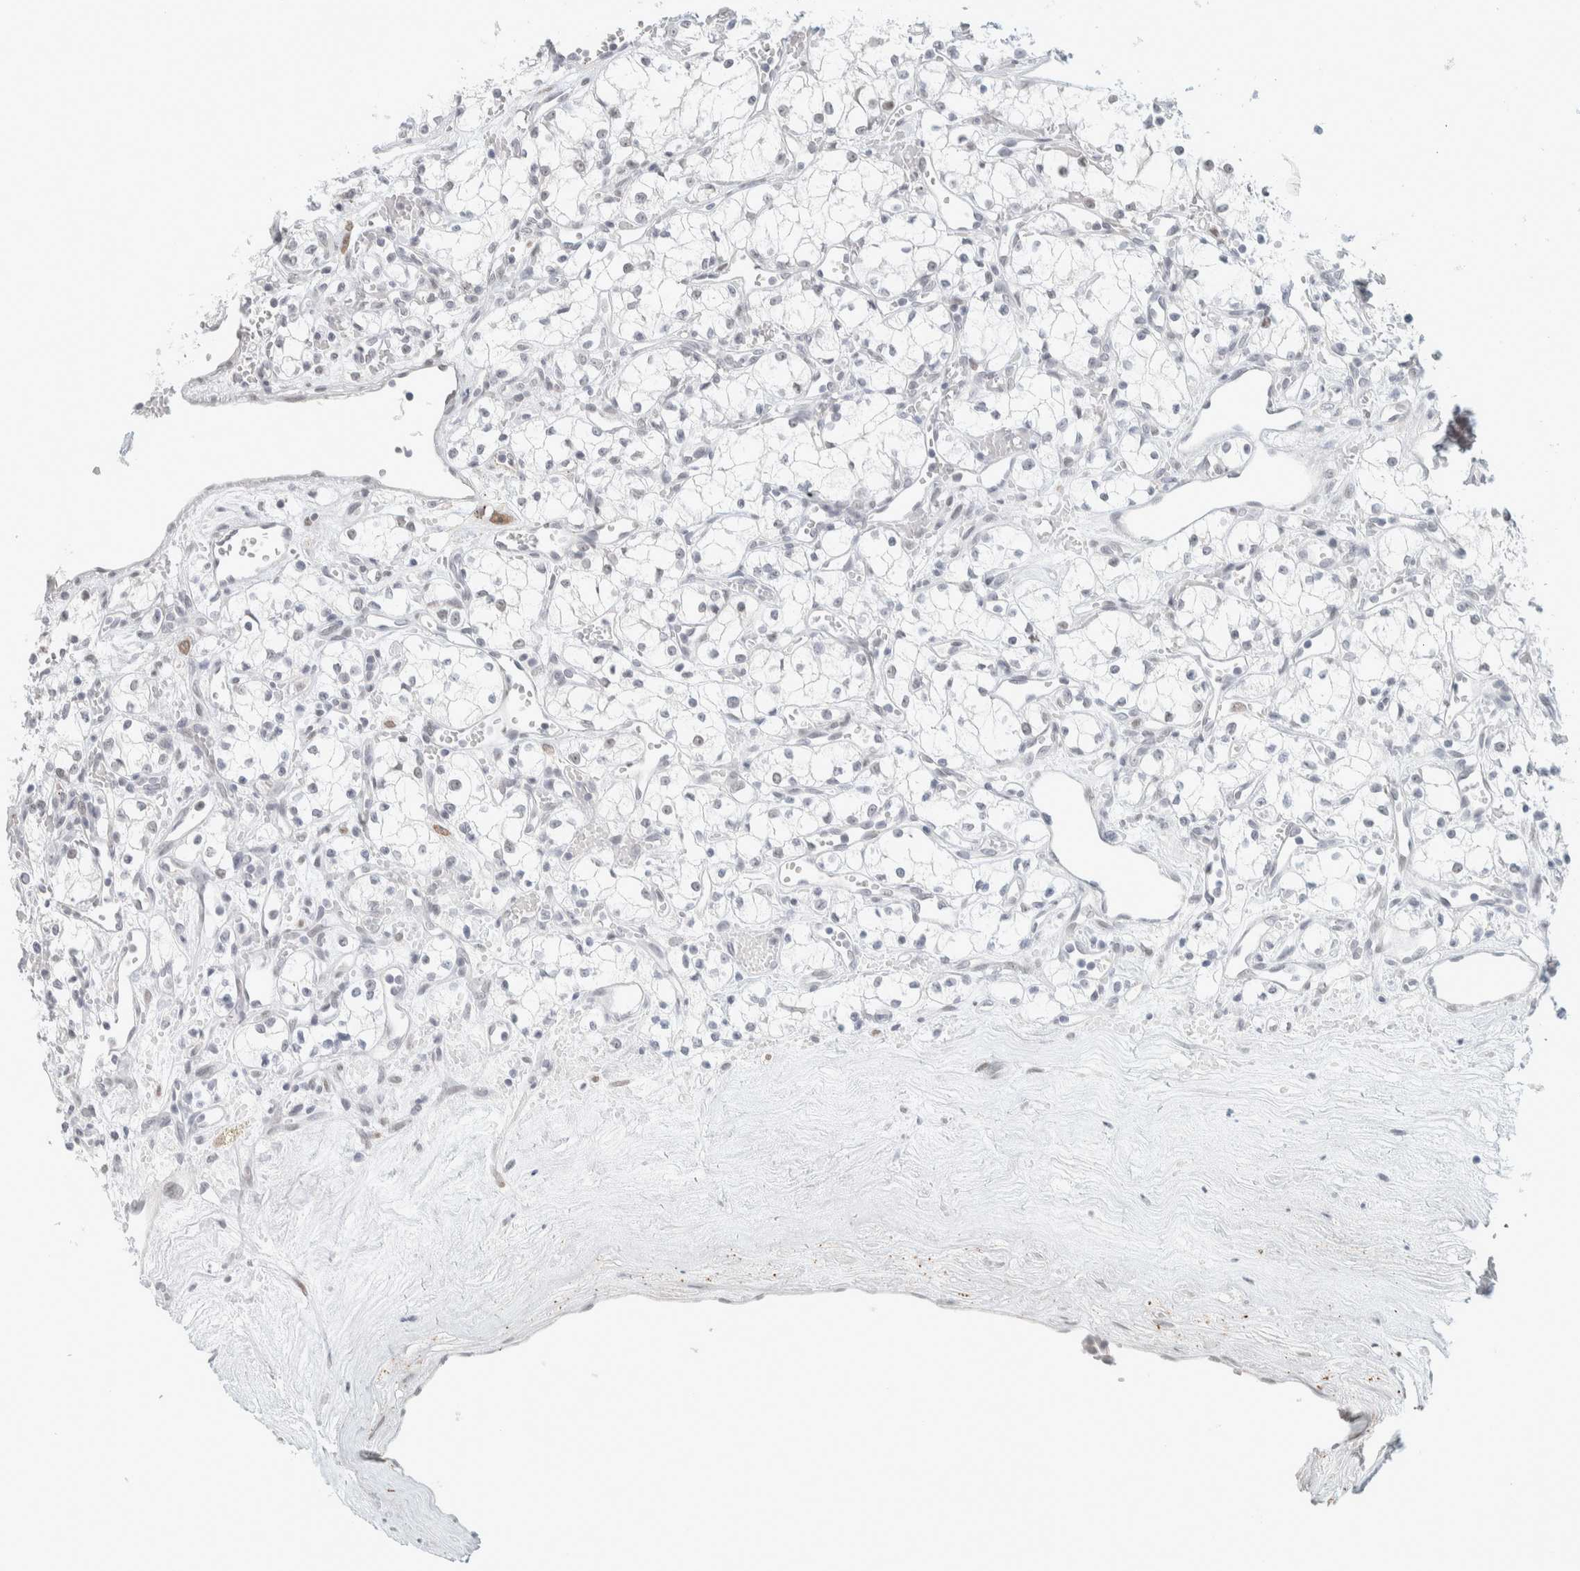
{"staining": {"intensity": "negative", "quantity": "none", "location": "none"}, "tissue": "renal cancer", "cell_type": "Tumor cells", "image_type": "cancer", "snomed": [{"axis": "morphology", "description": "Adenocarcinoma, NOS"}, {"axis": "topography", "description": "Kidney"}], "caption": "This micrograph is of renal cancer (adenocarcinoma) stained with IHC to label a protein in brown with the nuclei are counter-stained blue. There is no expression in tumor cells.", "gene": "CDH17", "patient": {"sex": "male", "age": 59}}